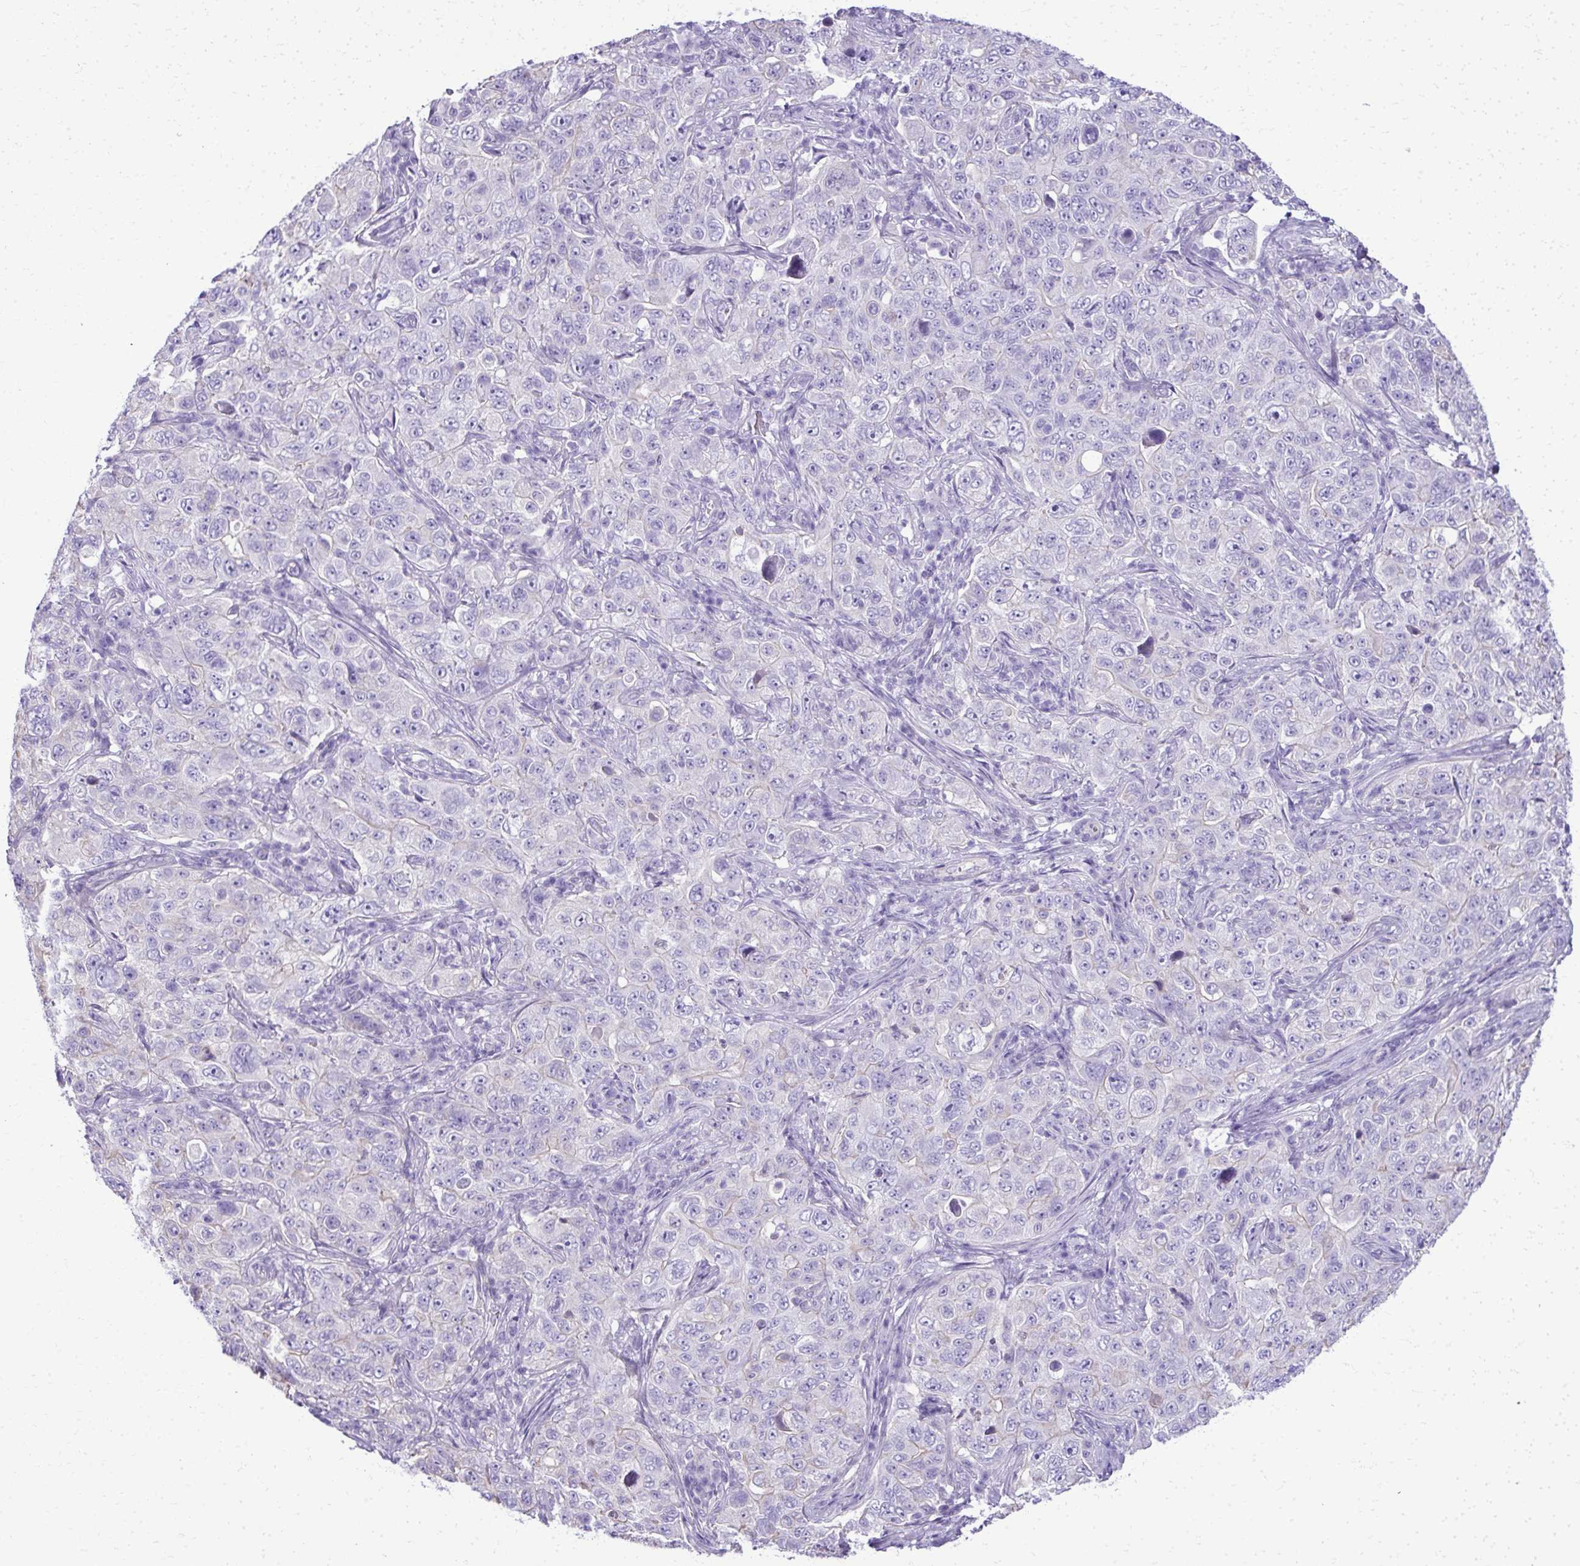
{"staining": {"intensity": "weak", "quantity": "<25%", "location": "cytoplasmic/membranous"}, "tissue": "pancreatic cancer", "cell_type": "Tumor cells", "image_type": "cancer", "snomed": [{"axis": "morphology", "description": "Adenocarcinoma, NOS"}, {"axis": "topography", "description": "Pancreas"}], "caption": "Photomicrograph shows no significant protein staining in tumor cells of pancreatic cancer.", "gene": "RUNDC3B", "patient": {"sex": "male", "age": 68}}